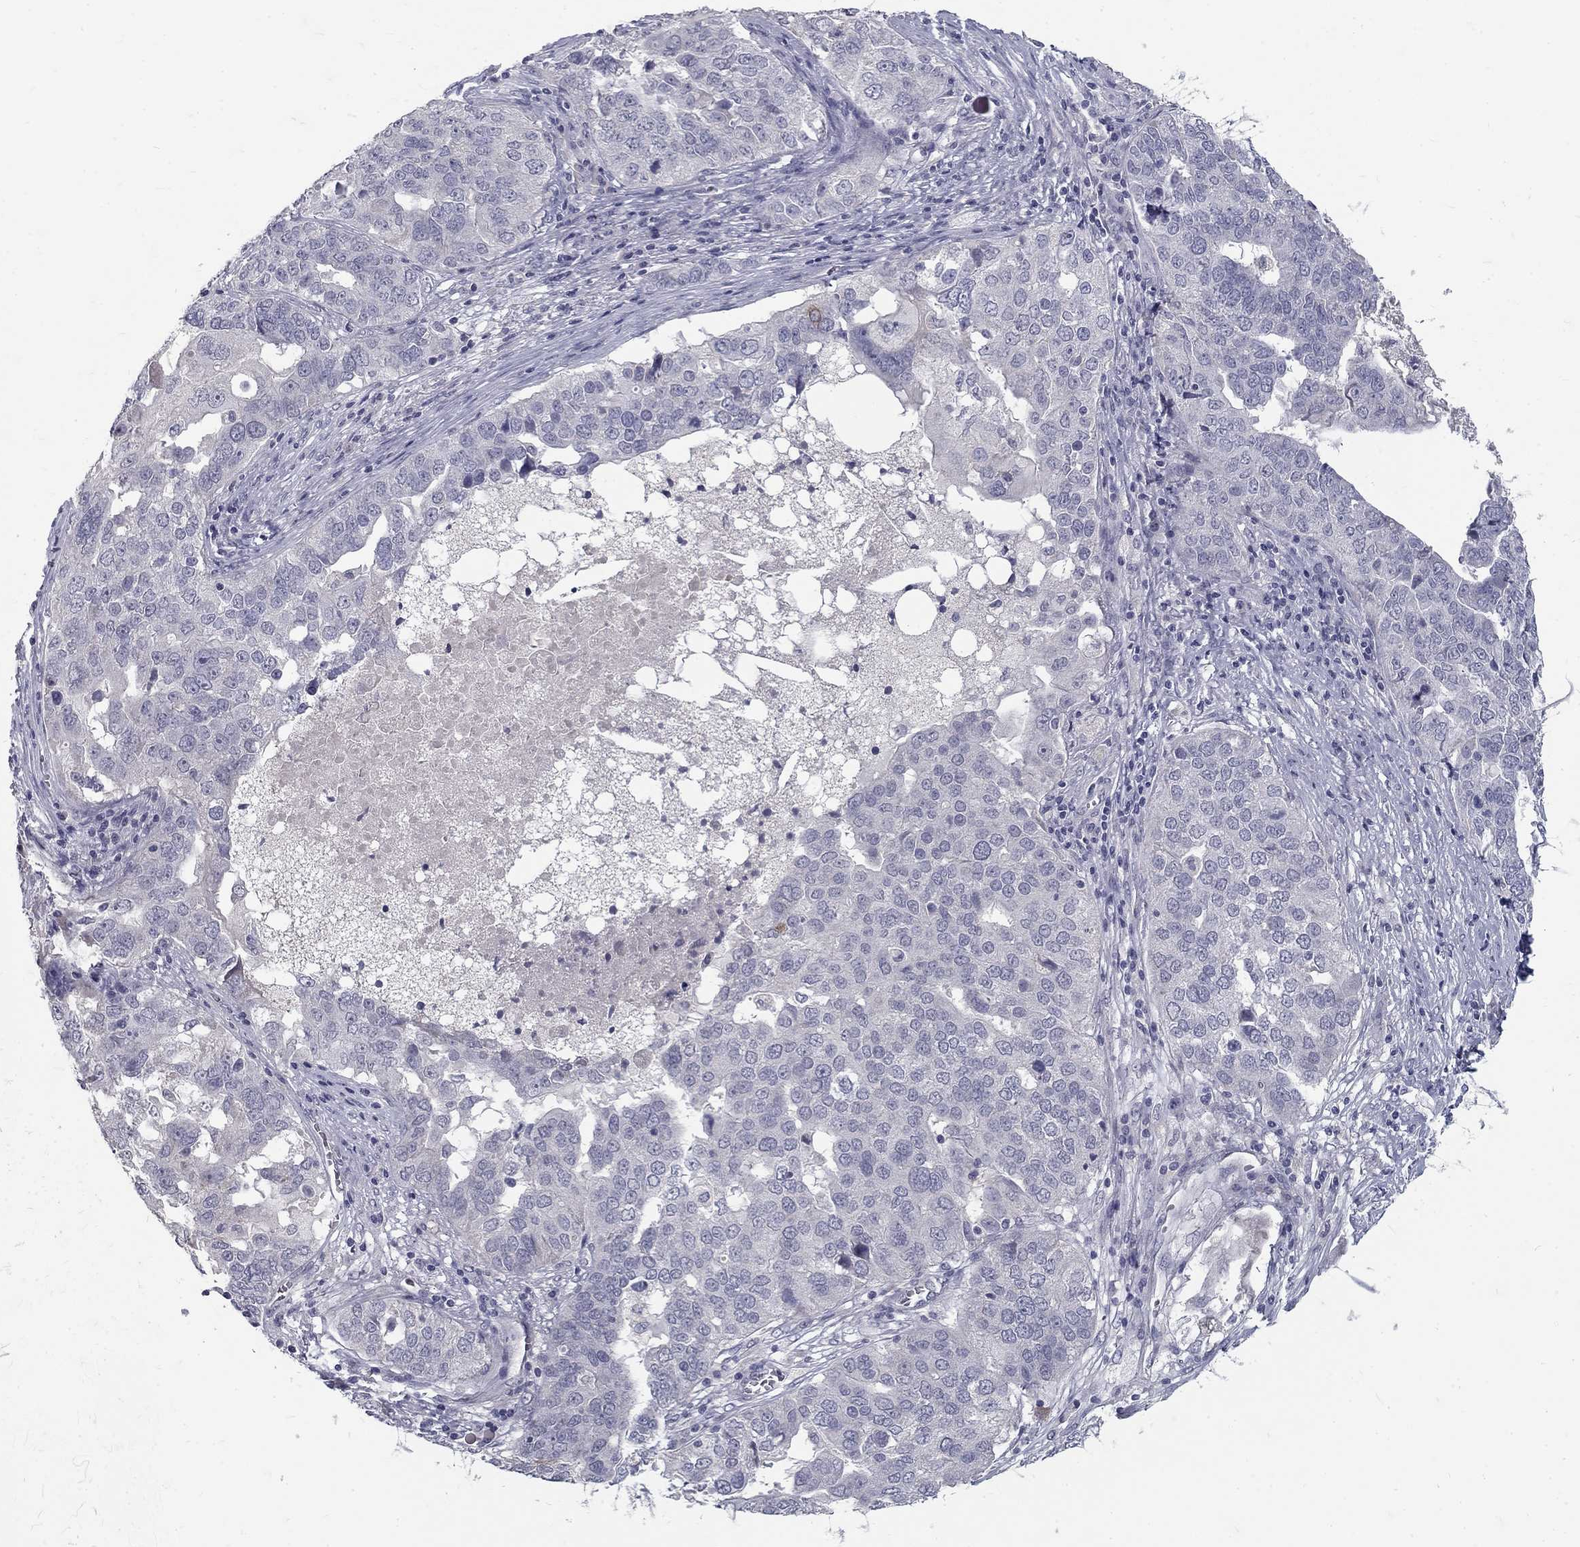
{"staining": {"intensity": "negative", "quantity": "none", "location": "none"}, "tissue": "ovarian cancer", "cell_type": "Tumor cells", "image_type": "cancer", "snomed": [{"axis": "morphology", "description": "Carcinoma, endometroid"}, {"axis": "topography", "description": "Soft tissue"}, {"axis": "topography", "description": "Ovary"}], "caption": "Ovarian endometroid carcinoma was stained to show a protein in brown. There is no significant positivity in tumor cells.", "gene": "NOS1", "patient": {"sex": "female", "age": 52}}